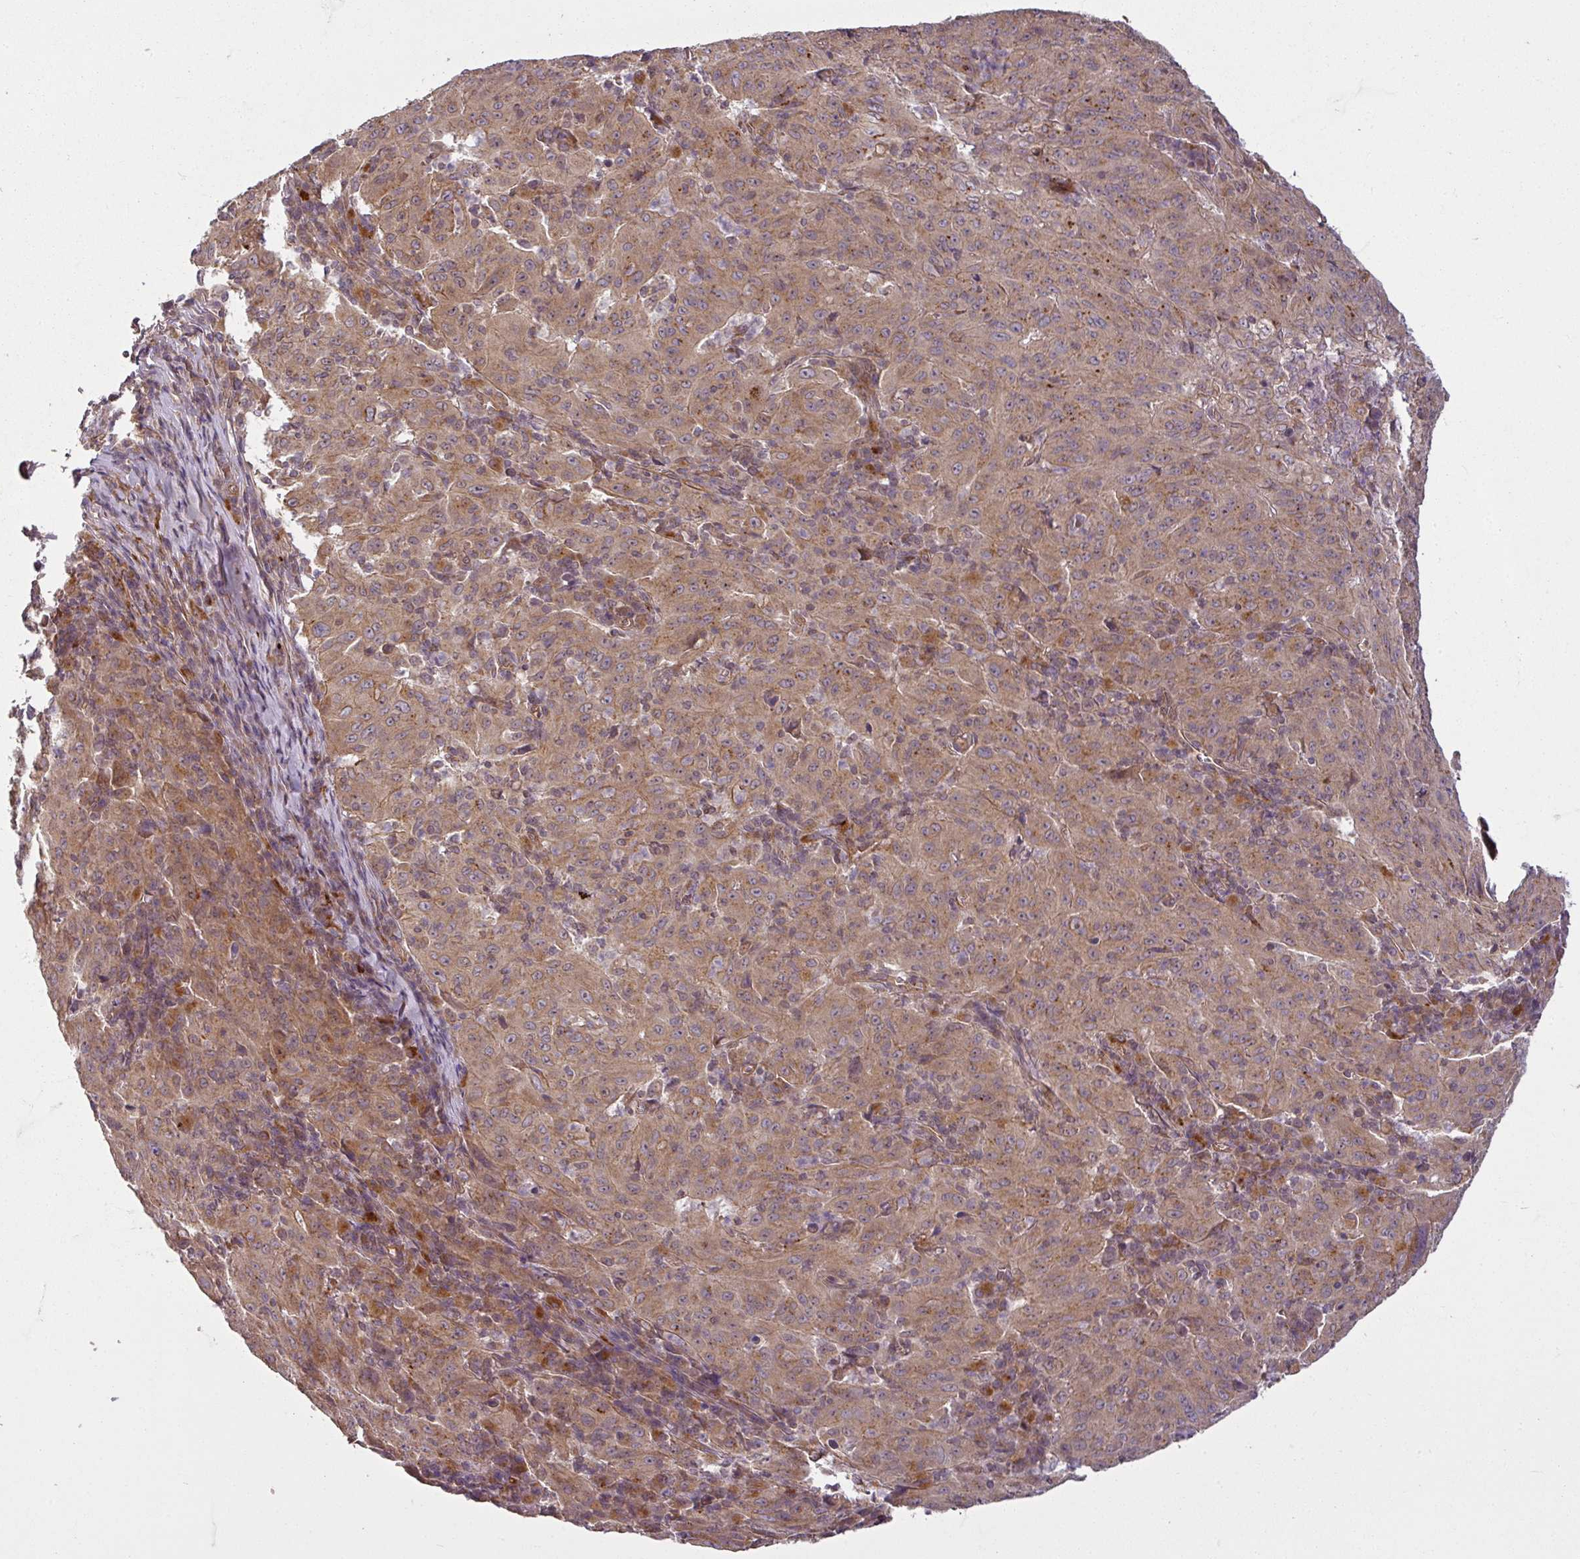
{"staining": {"intensity": "moderate", "quantity": ">75%", "location": "cytoplasmic/membranous"}, "tissue": "pancreatic cancer", "cell_type": "Tumor cells", "image_type": "cancer", "snomed": [{"axis": "morphology", "description": "Adenocarcinoma, NOS"}, {"axis": "topography", "description": "Pancreas"}], "caption": "This is a micrograph of IHC staining of pancreatic adenocarcinoma, which shows moderate staining in the cytoplasmic/membranous of tumor cells.", "gene": "DIMT1", "patient": {"sex": "male", "age": 63}}